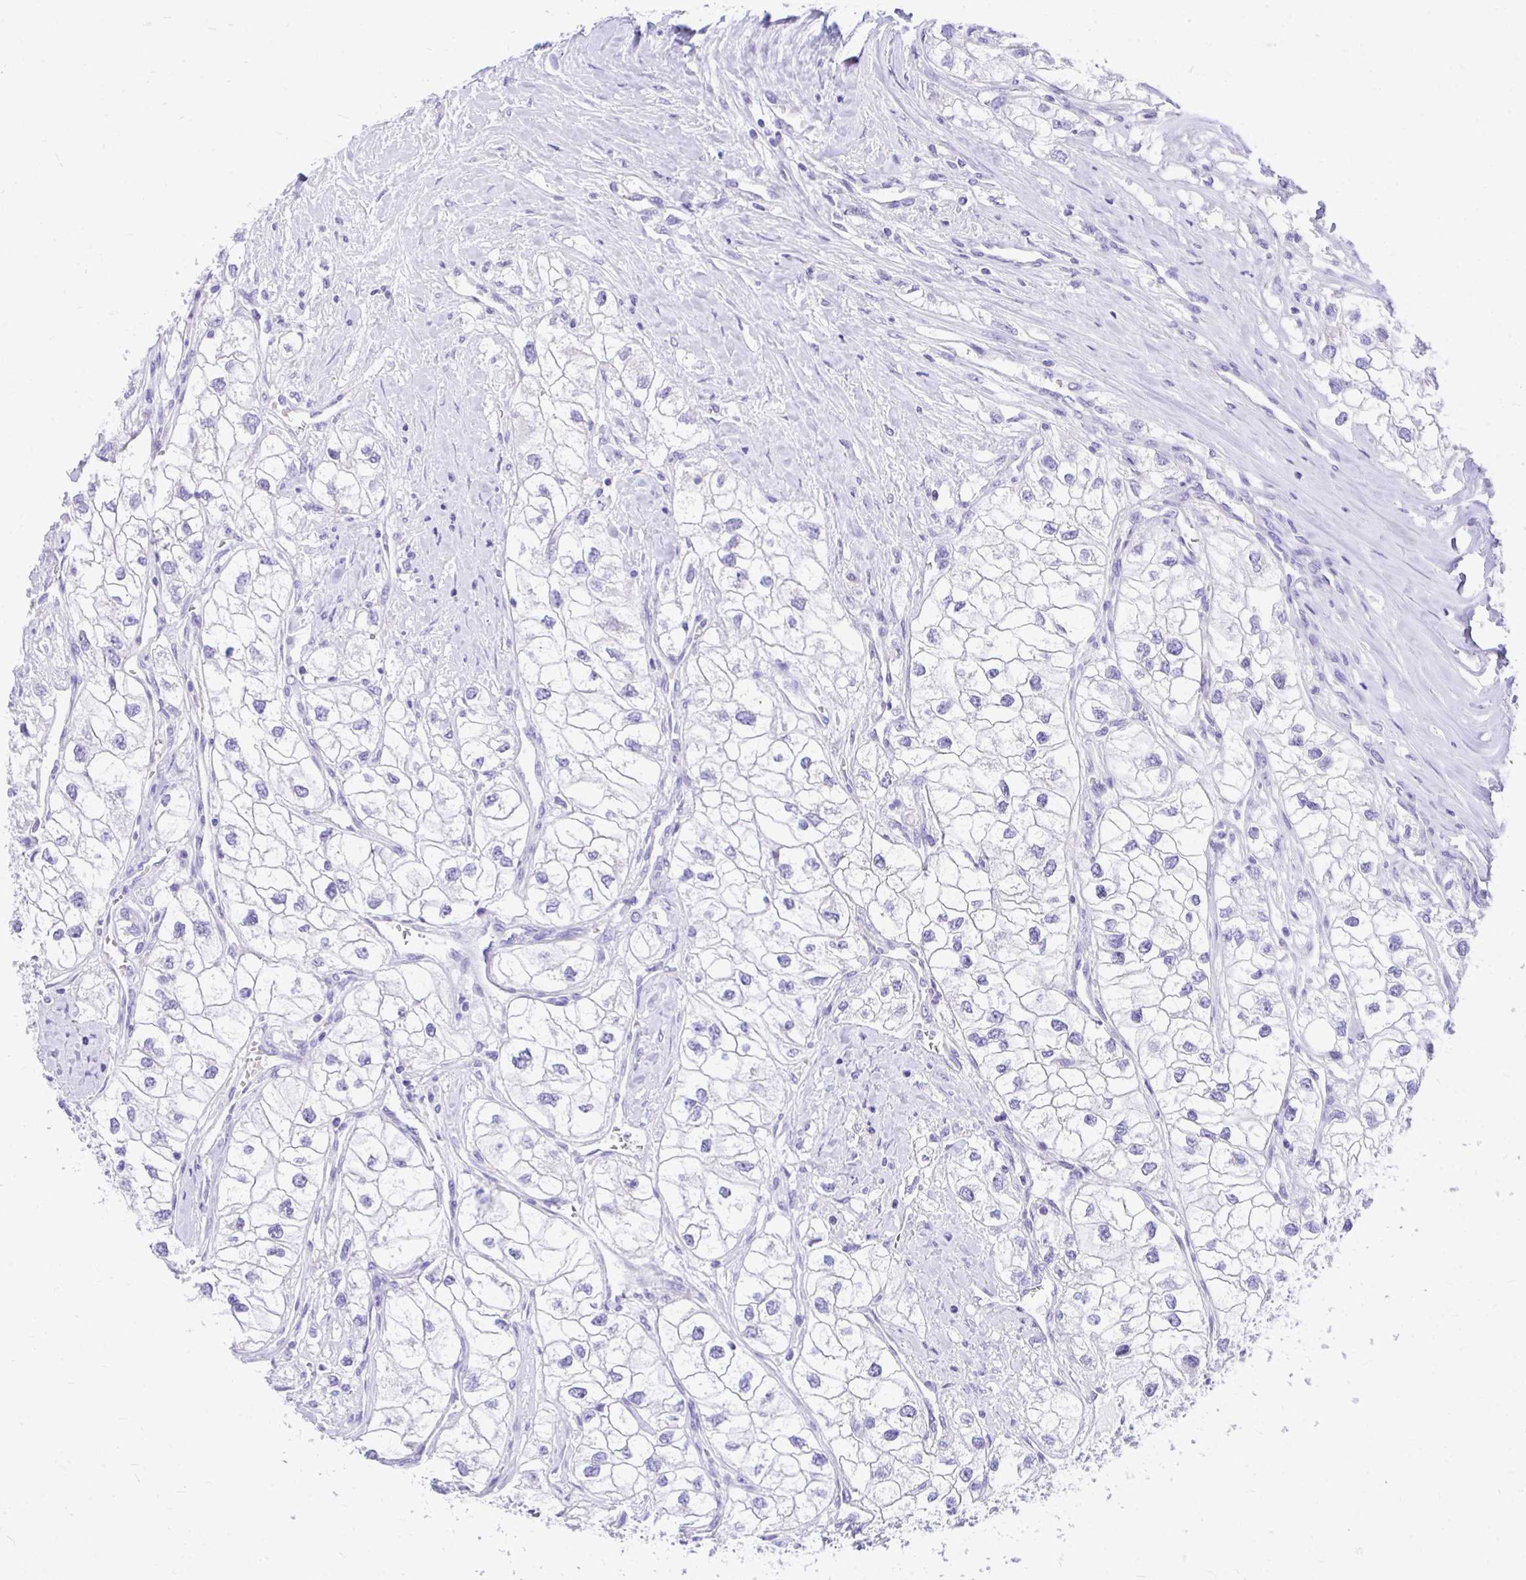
{"staining": {"intensity": "negative", "quantity": "none", "location": "none"}, "tissue": "renal cancer", "cell_type": "Tumor cells", "image_type": "cancer", "snomed": [{"axis": "morphology", "description": "Adenocarcinoma, NOS"}, {"axis": "topography", "description": "Kidney"}], "caption": "The histopathology image exhibits no significant staining in tumor cells of renal cancer (adenocarcinoma).", "gene": "MON1A", "patient": {"sex": "male", "age": 59}}